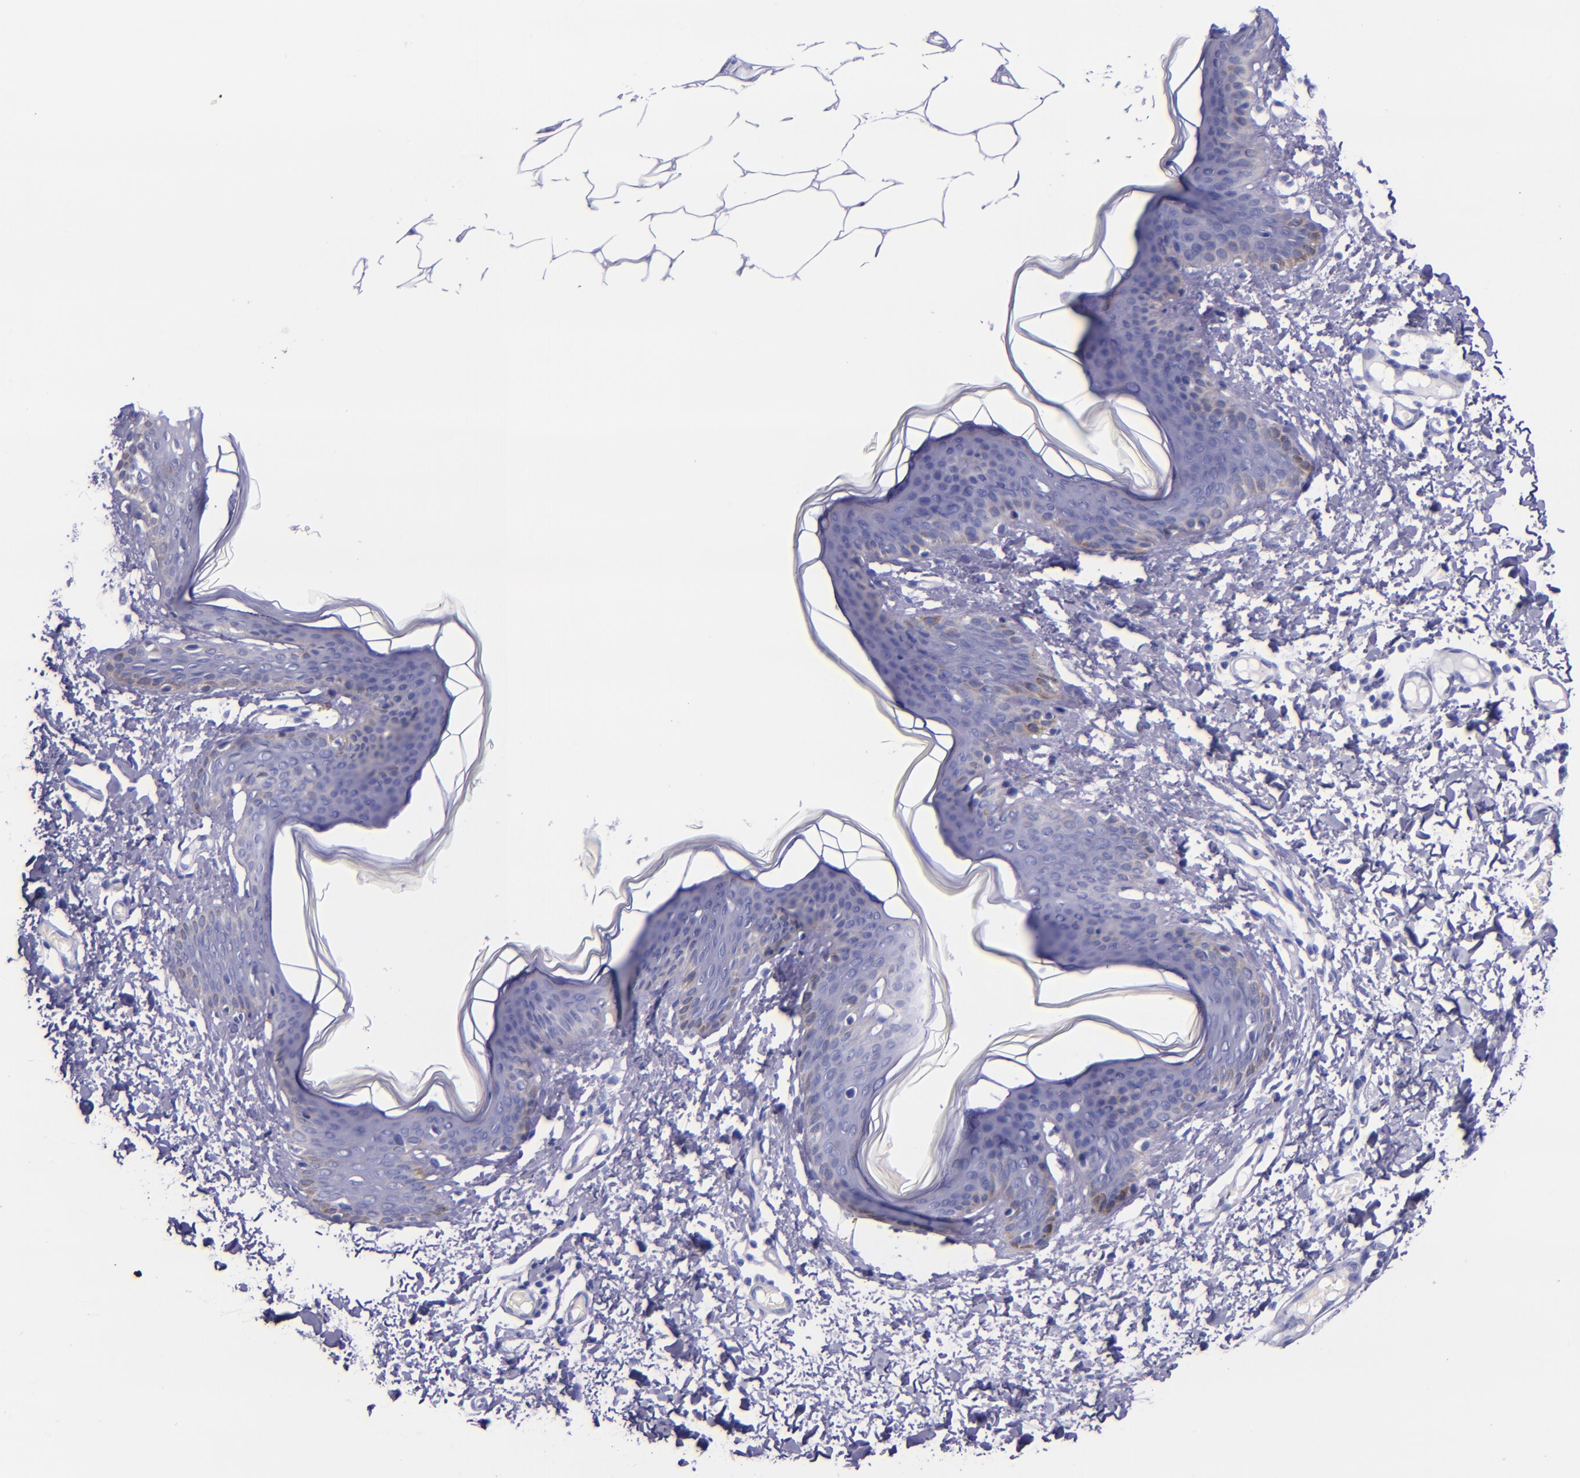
{"staining": {"intensity": "negative", "quantity": "none", "location": "none"}, "tissue": "skin", "cell_type": "Fibroblasts", "image_type": "normal", "snomed": [{"axis": "morphology", "description": "Normal tissue, NOS"}, {"axis": "topography", "description": "Skin"}], "caption": "Micrograph shows no protein positivity in fibroblasts of unremarkable skin.", "gene": "MBP", "patient": {"sex": "female", "age": 17}}